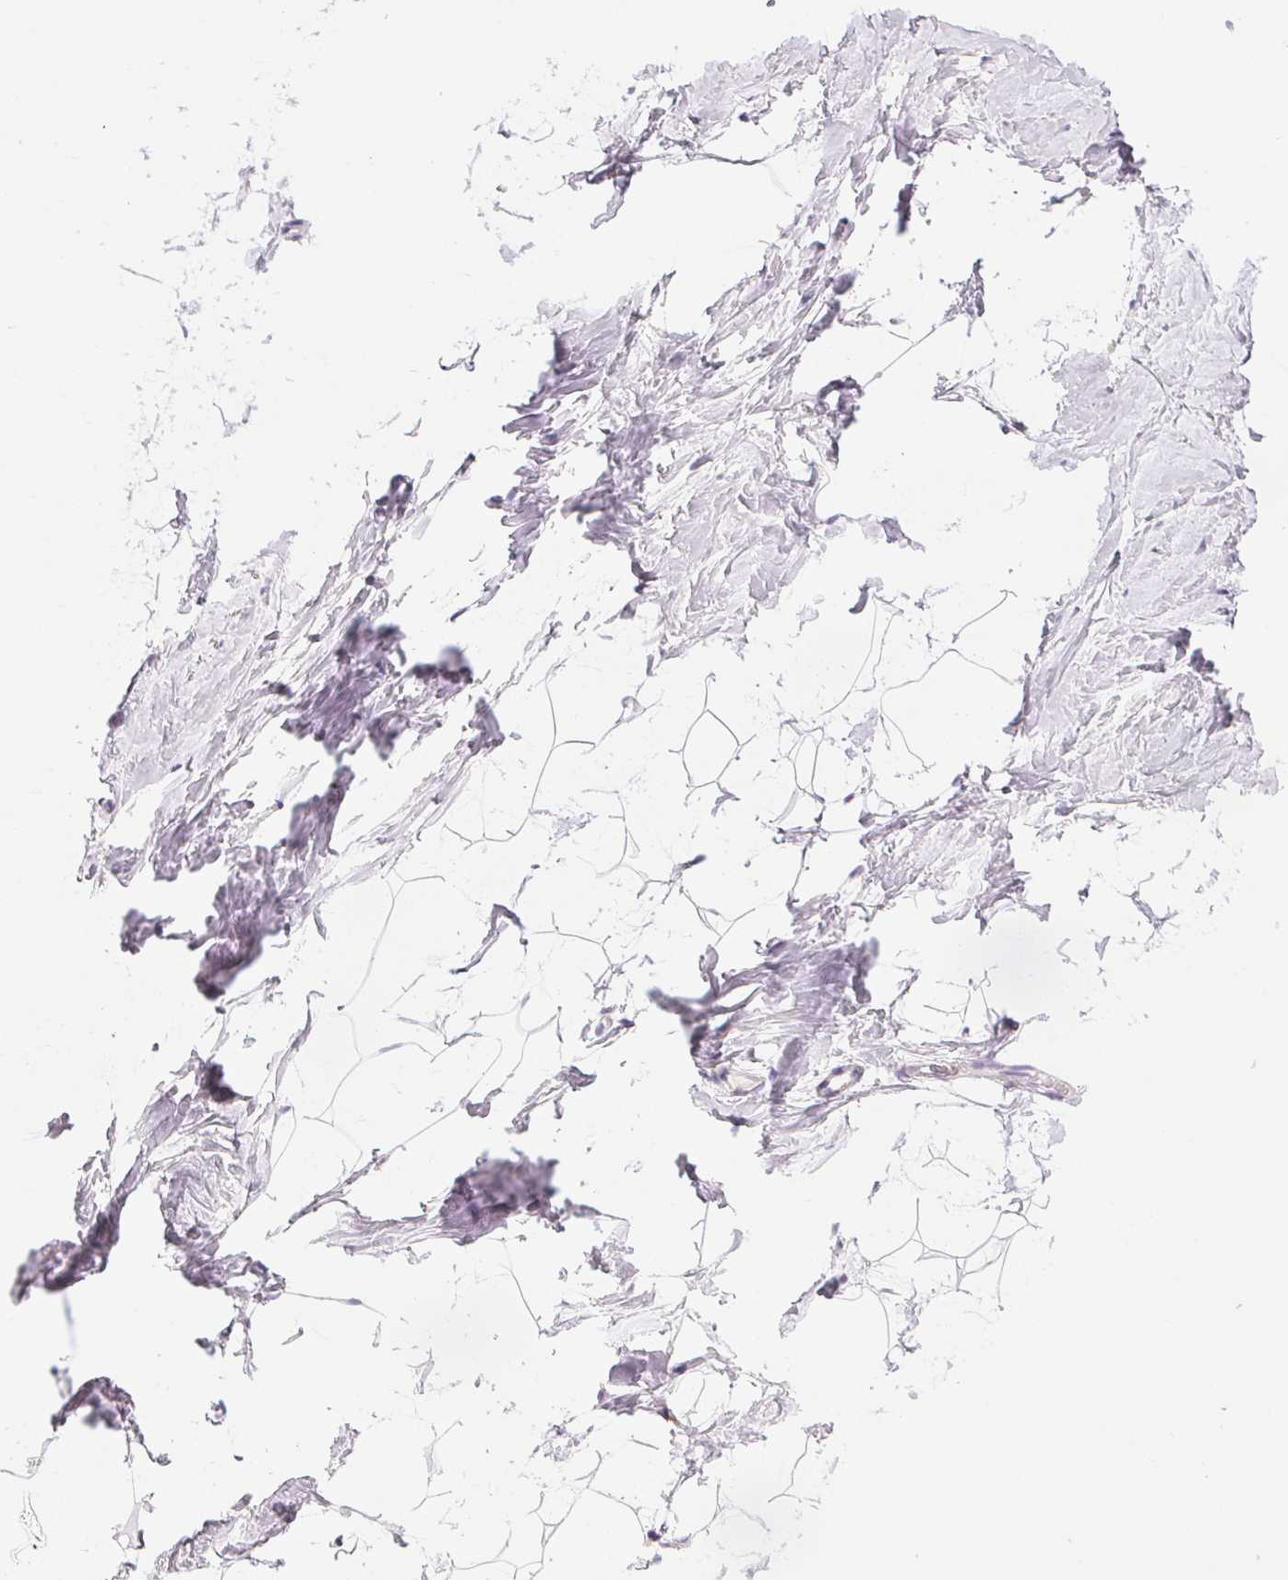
{"staining": {"intensity": "negative", "quantity": "none", "location": "none"}, "tissue": "breast", "cell_type": "Adipocytes", "image_type": "normal", "snomed": [{"axis": "morphology", "description": "Normal tissue, NOS"}, {"axis": "topography", "description": "Breast"}], "caption": "Immunohistochemistry histopathology image of benign breast: human breast stained with DAB (3,3'-diaminobenzidine) shows no significant protein expression in adipocytes. (Stains: DAB immunohistochemistry with hematoxylin counter stain, Microscopy: brightfield microscopy at high magnification).", "gene": "ECPAS", "patient": {"sex": "female", "age": 32}}